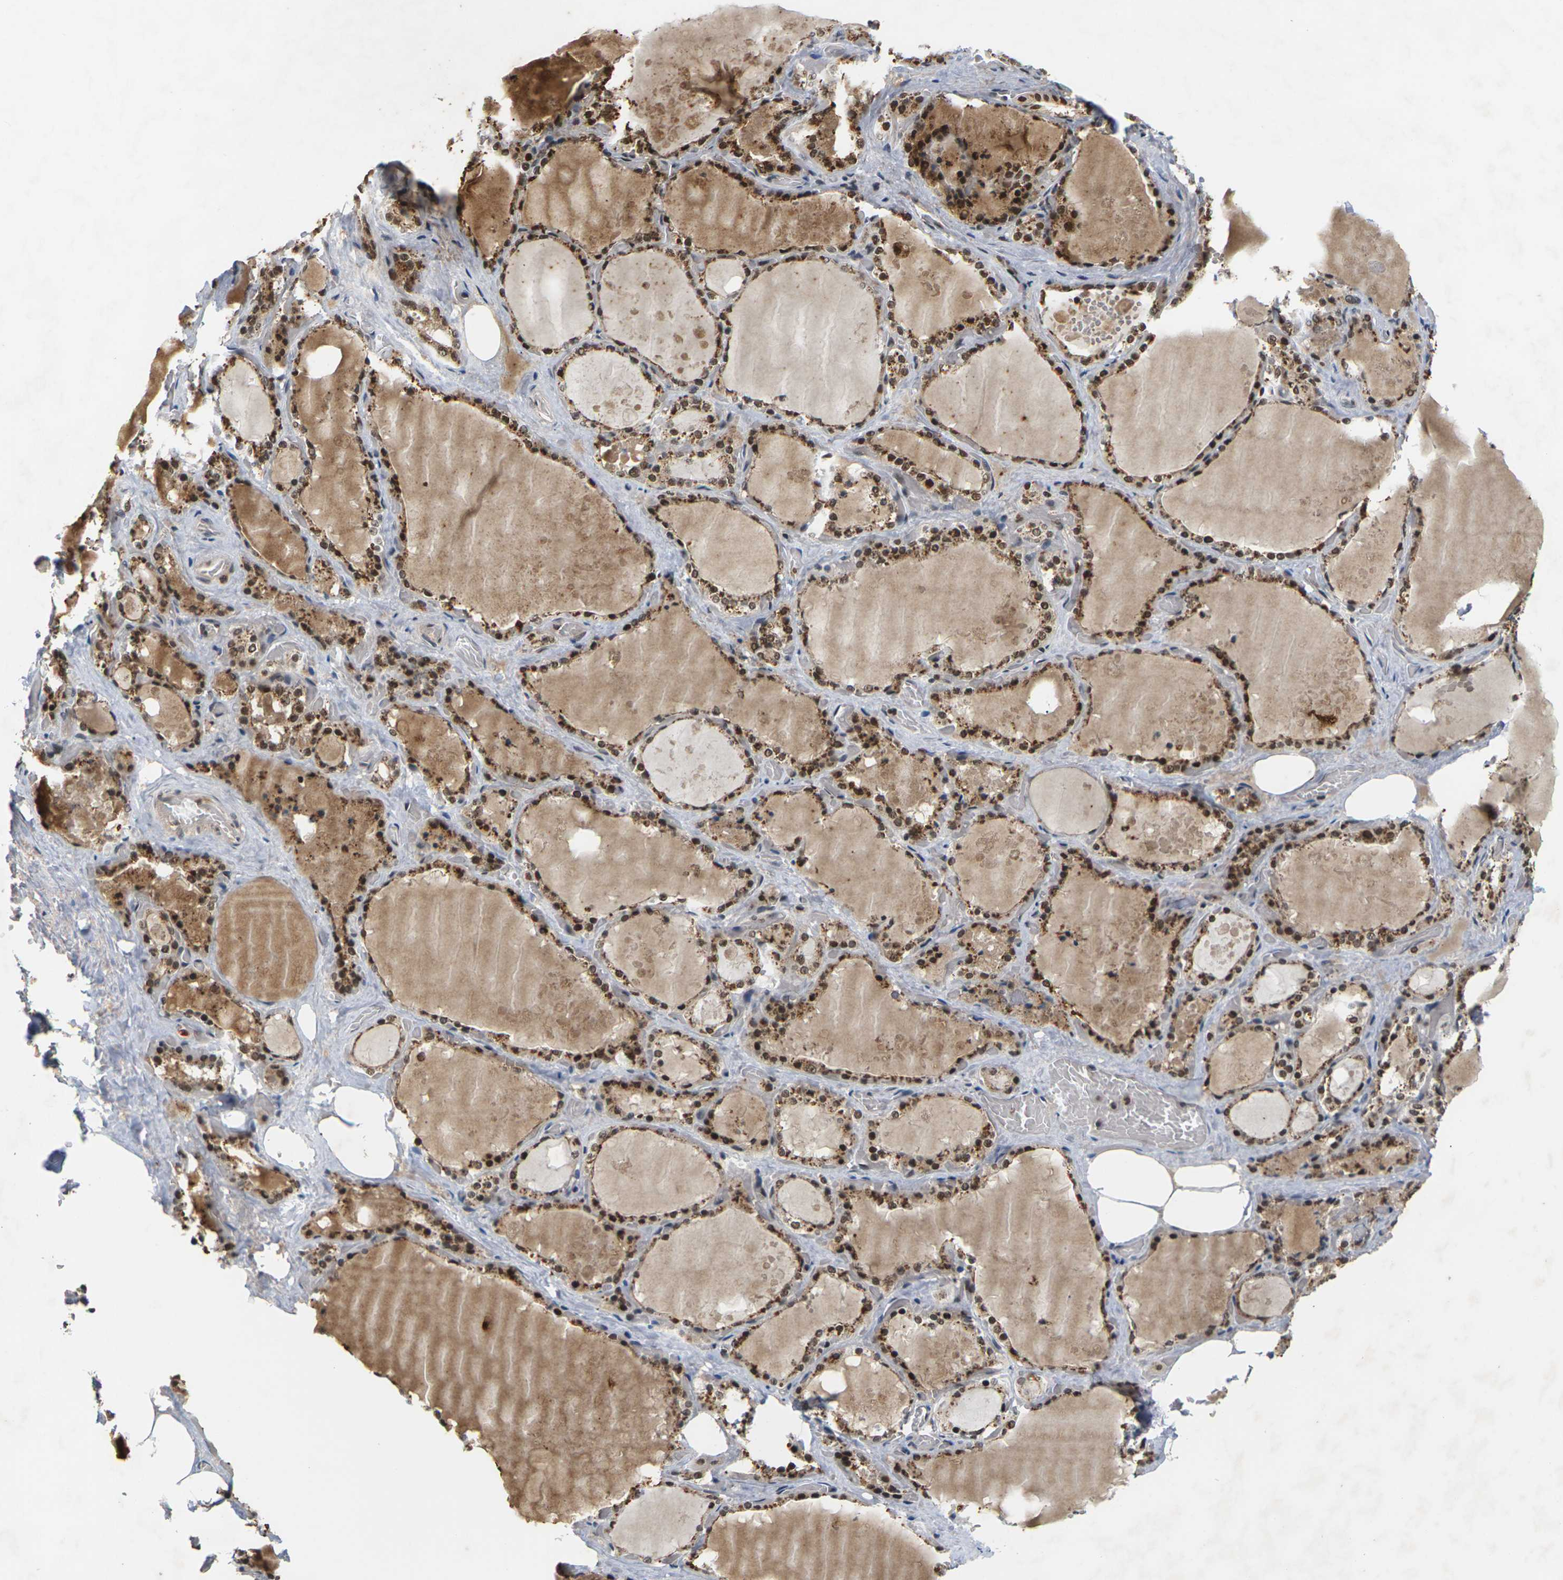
{"staining": {"intensity": "strong", "quantity": ">75%", "location": "cytoplasmic/membranous,nuclear"}, "tissue": "thyroid gland", "cell_type": "Glandular cells", "image_type": "normal", "snomed": [{"axis": "morphology", "description": "Normal tissue, NOS"}, {"axis": "topography", "description": "Thyroid gland"}], "caption": "Protein analysis of benign thyroid gland exhibits strong cytoplasmic/membranous,nuclear expression in about >75% of glandular cells. Nuclei are stained in blue.", "gene": "NELFA", "patient": {"sex": "male", "age": 61}}